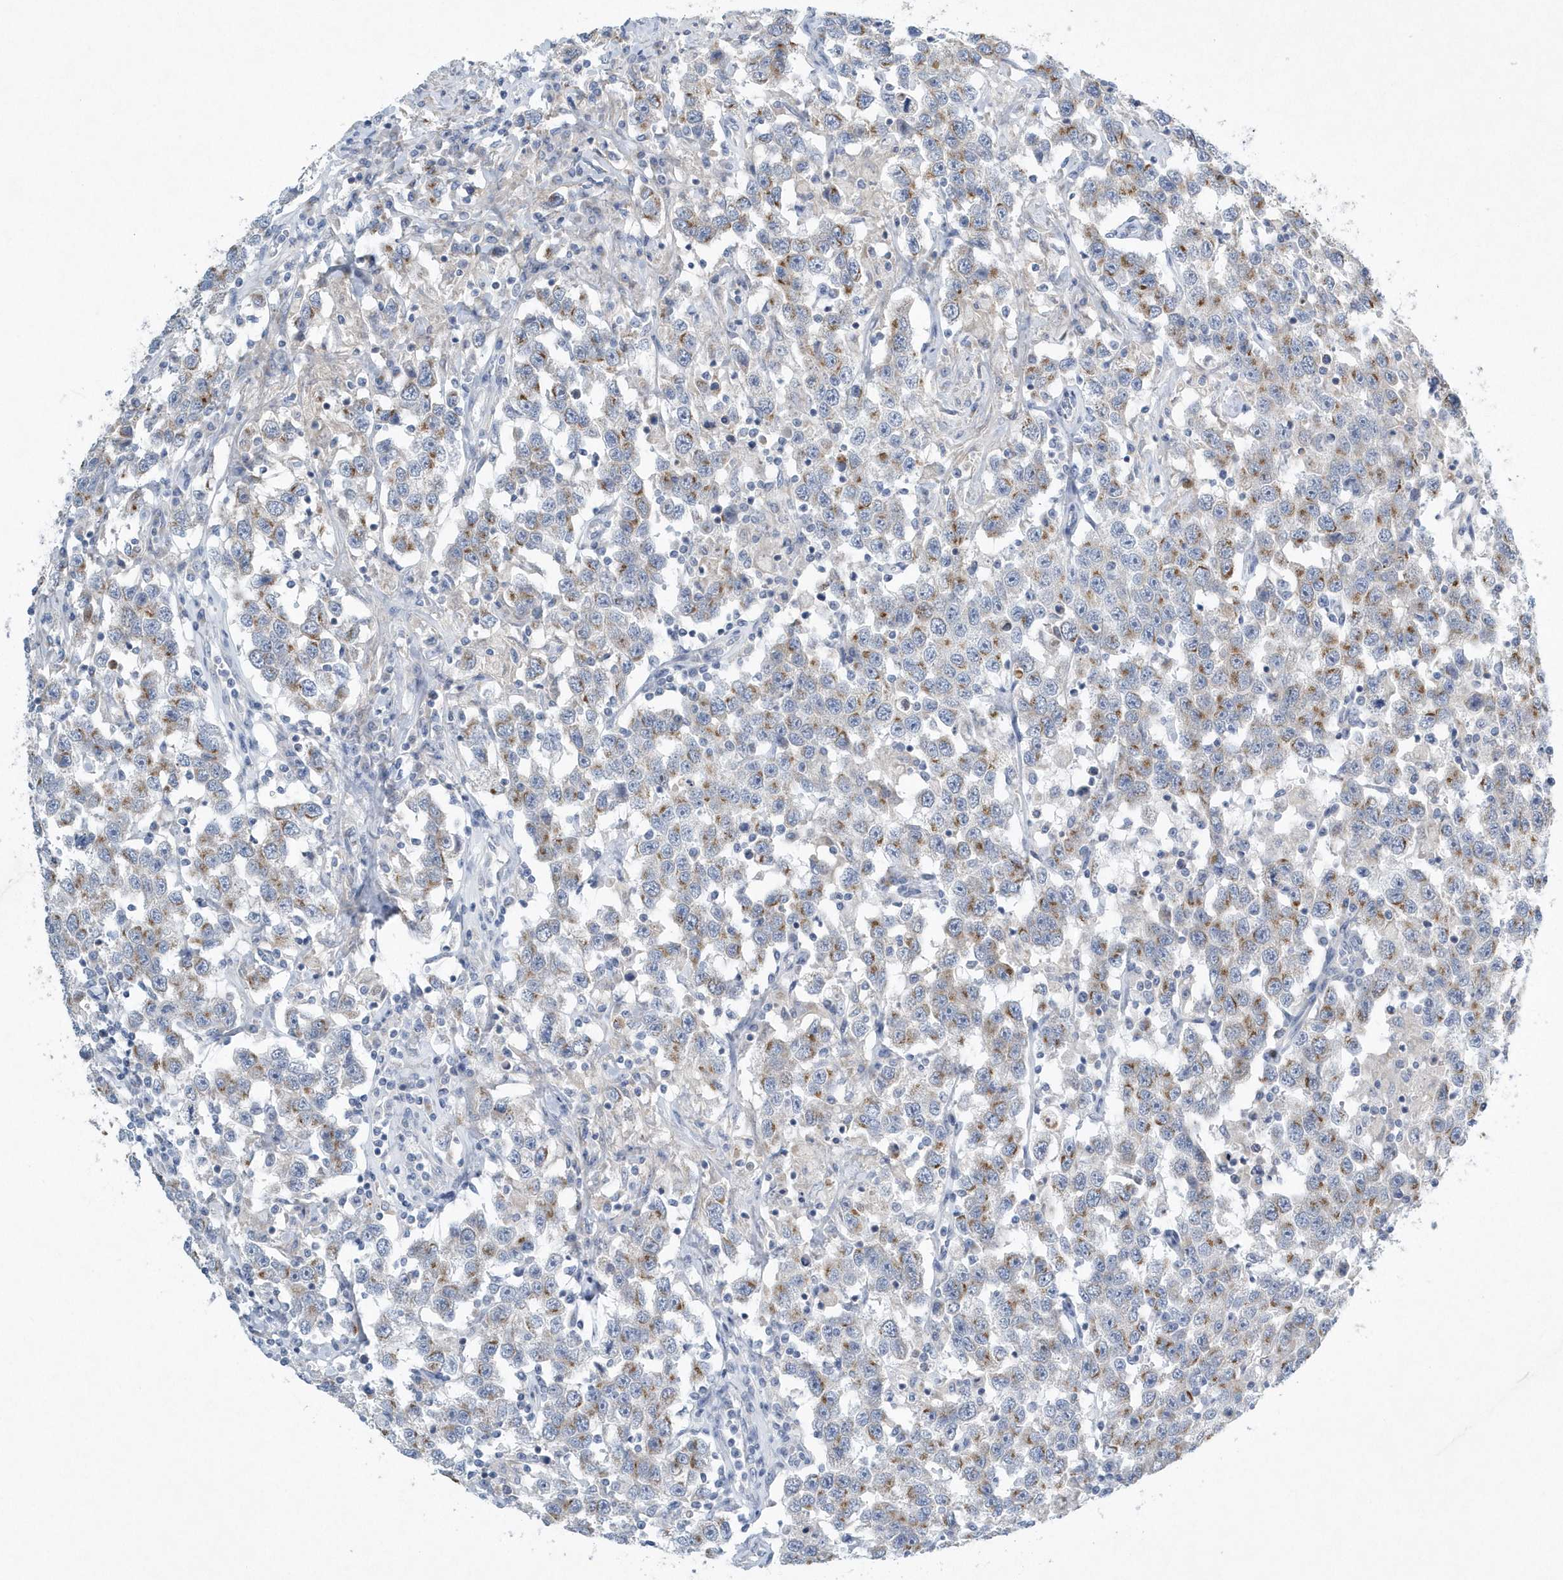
{"staining": {"intensity": "moderate", "quantity": ">75%", "location": "cytoplasmic/membranous"}, "tissue": "testis cancer", "cell_type": "Tumor cells", "image_type": "cancer", "snomed": [{"axis": "morphology", "description": "Seminoma, NOS"}, {"axis": "topography", "description": "Testis"}], "caption": "Protein expression analysis of human seminoma (testis) reveals moderate cytoplasmic/membranous positivity in about >75% of tumor cells.", "gene": "SPATA18", "patient": {"sex": "male", "age": 41}}